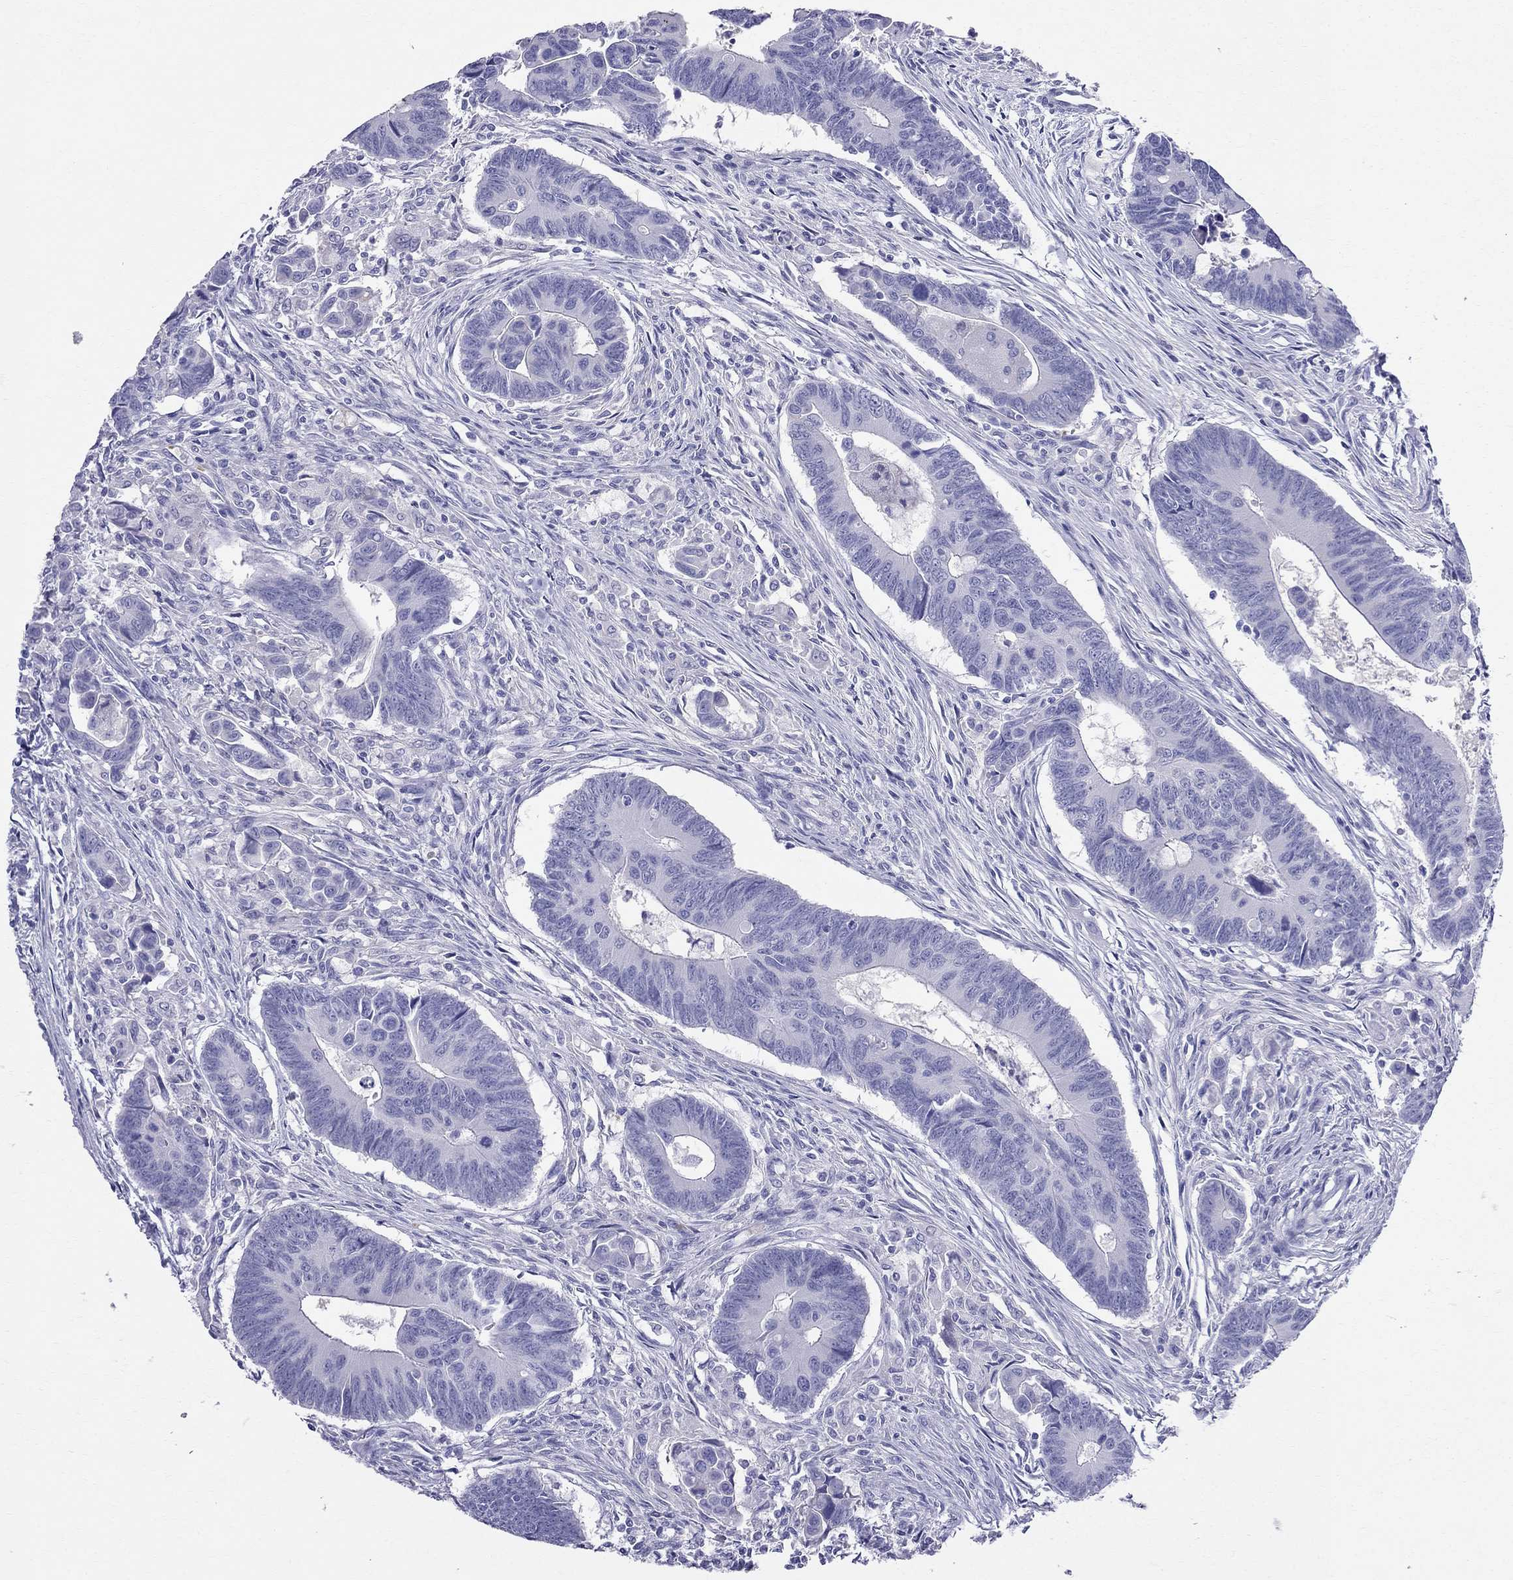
{"staining": {"intensity": "negative", "quantity": "none", "location": "none"}, "tissue": "colorectal cancer", "cell_type": "Tumor cells", "image_type": "cancer", "snomed": [{"axis": "morphology", "description": "Adenocarcinoma, NOS"}, {"axis": "topography", "description": "Rectum"}], "caption": "Adenocarcinoma (colorectal) was stained to show a protein in brown. There is no significant expression in tumor cells.", "gene": "DNAAF6", "patient": {"sex": "male", "age": 67}}